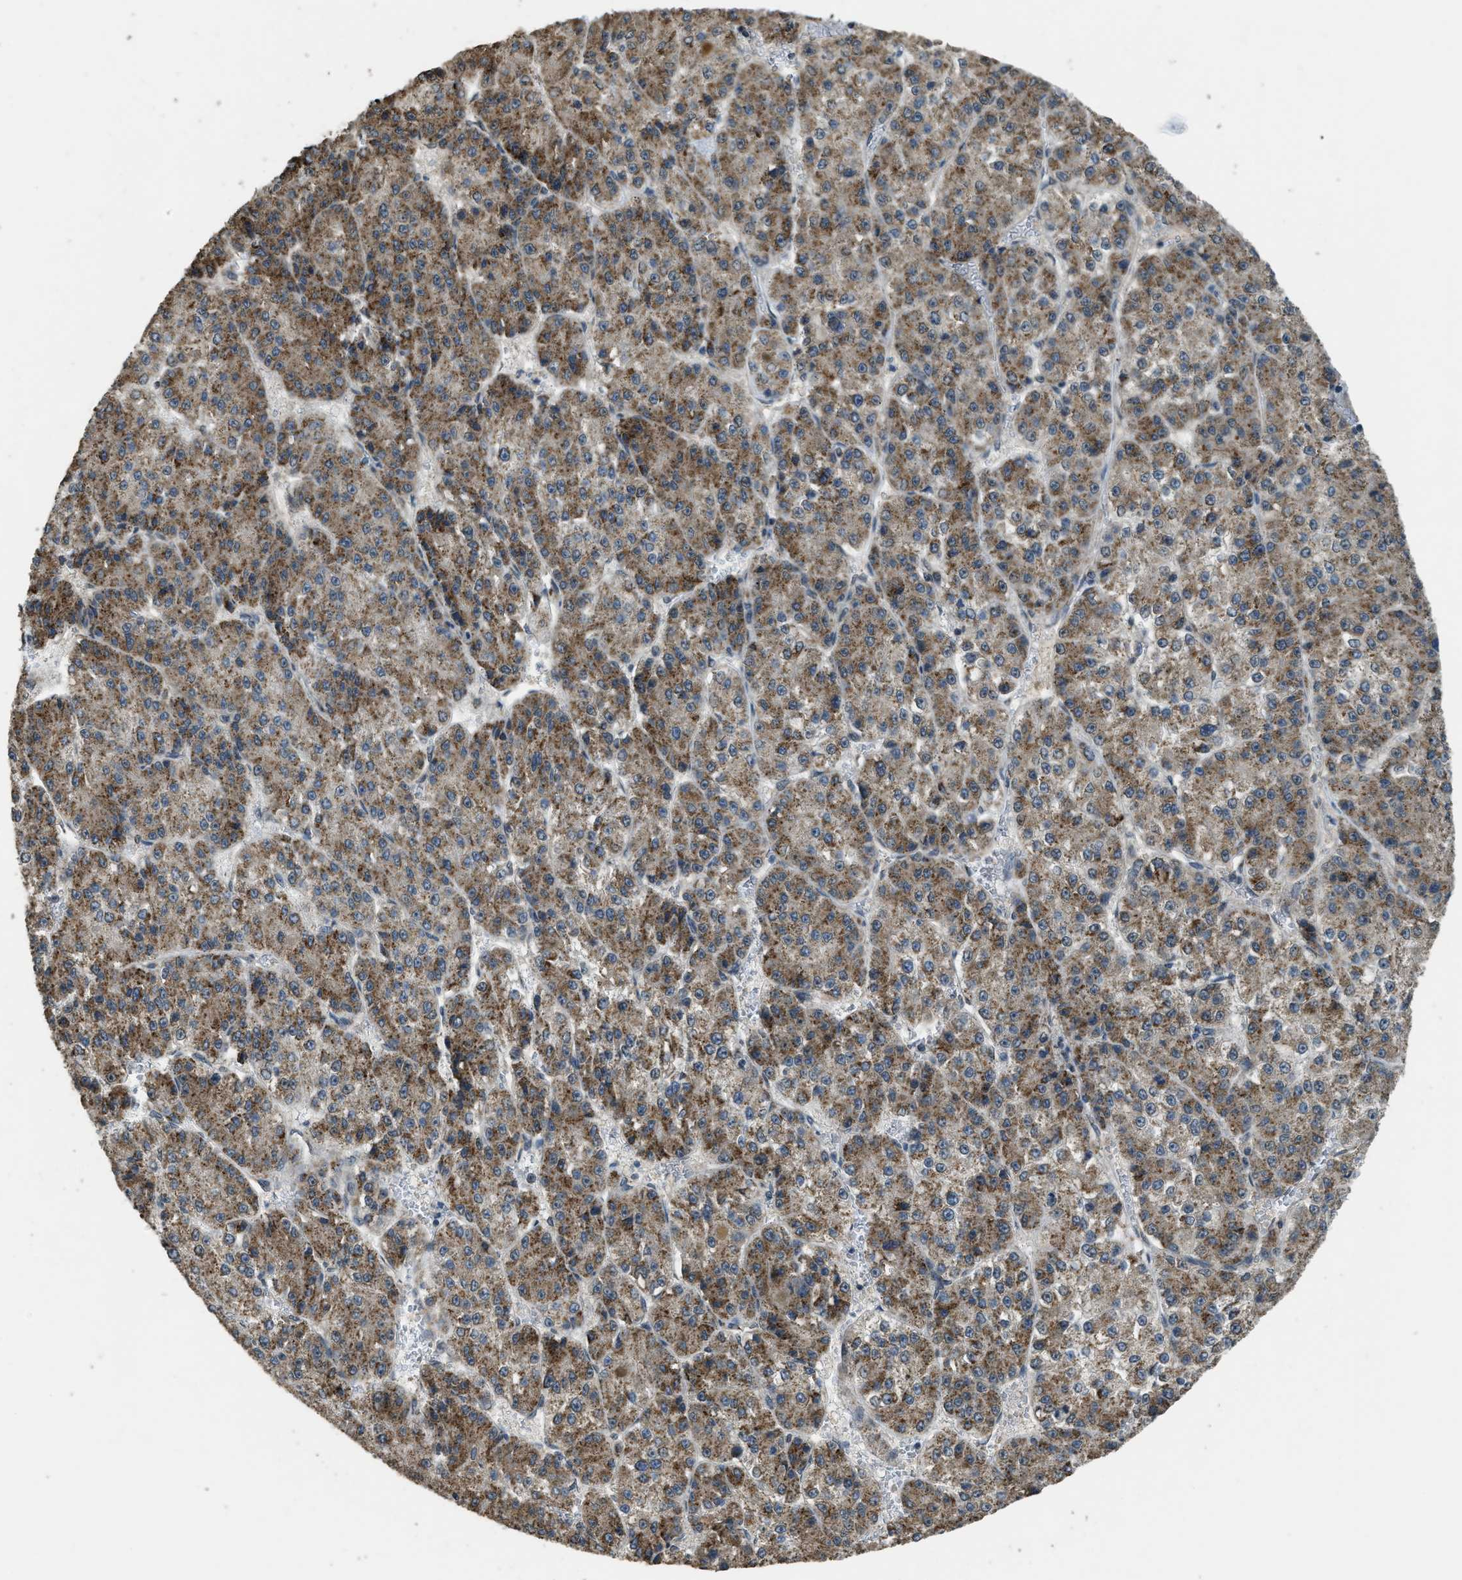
{"staining": {"intensity": "moderate", "quantity": ">75%", "location": "cytoplasmic/membranous"}, "tissue": "liver cancer", "cell_type": "Tumor cells", "image_type": "cancer", "snomed": [{"axis": "morphology", "description": "Carcinoma, Hepatocellular, NOS"}, {"axis": "topography", "description": "Liver"}], "caption": "Liver cancer (hepatocellular carcinoma) was stained to show a protein in brown. There is medium levels of moderate cytoplasmic/membranous positivity in approximately >75% of tumor cells.", "gene": "IPO7", "patient": {"sex": "female", "age": 73}}